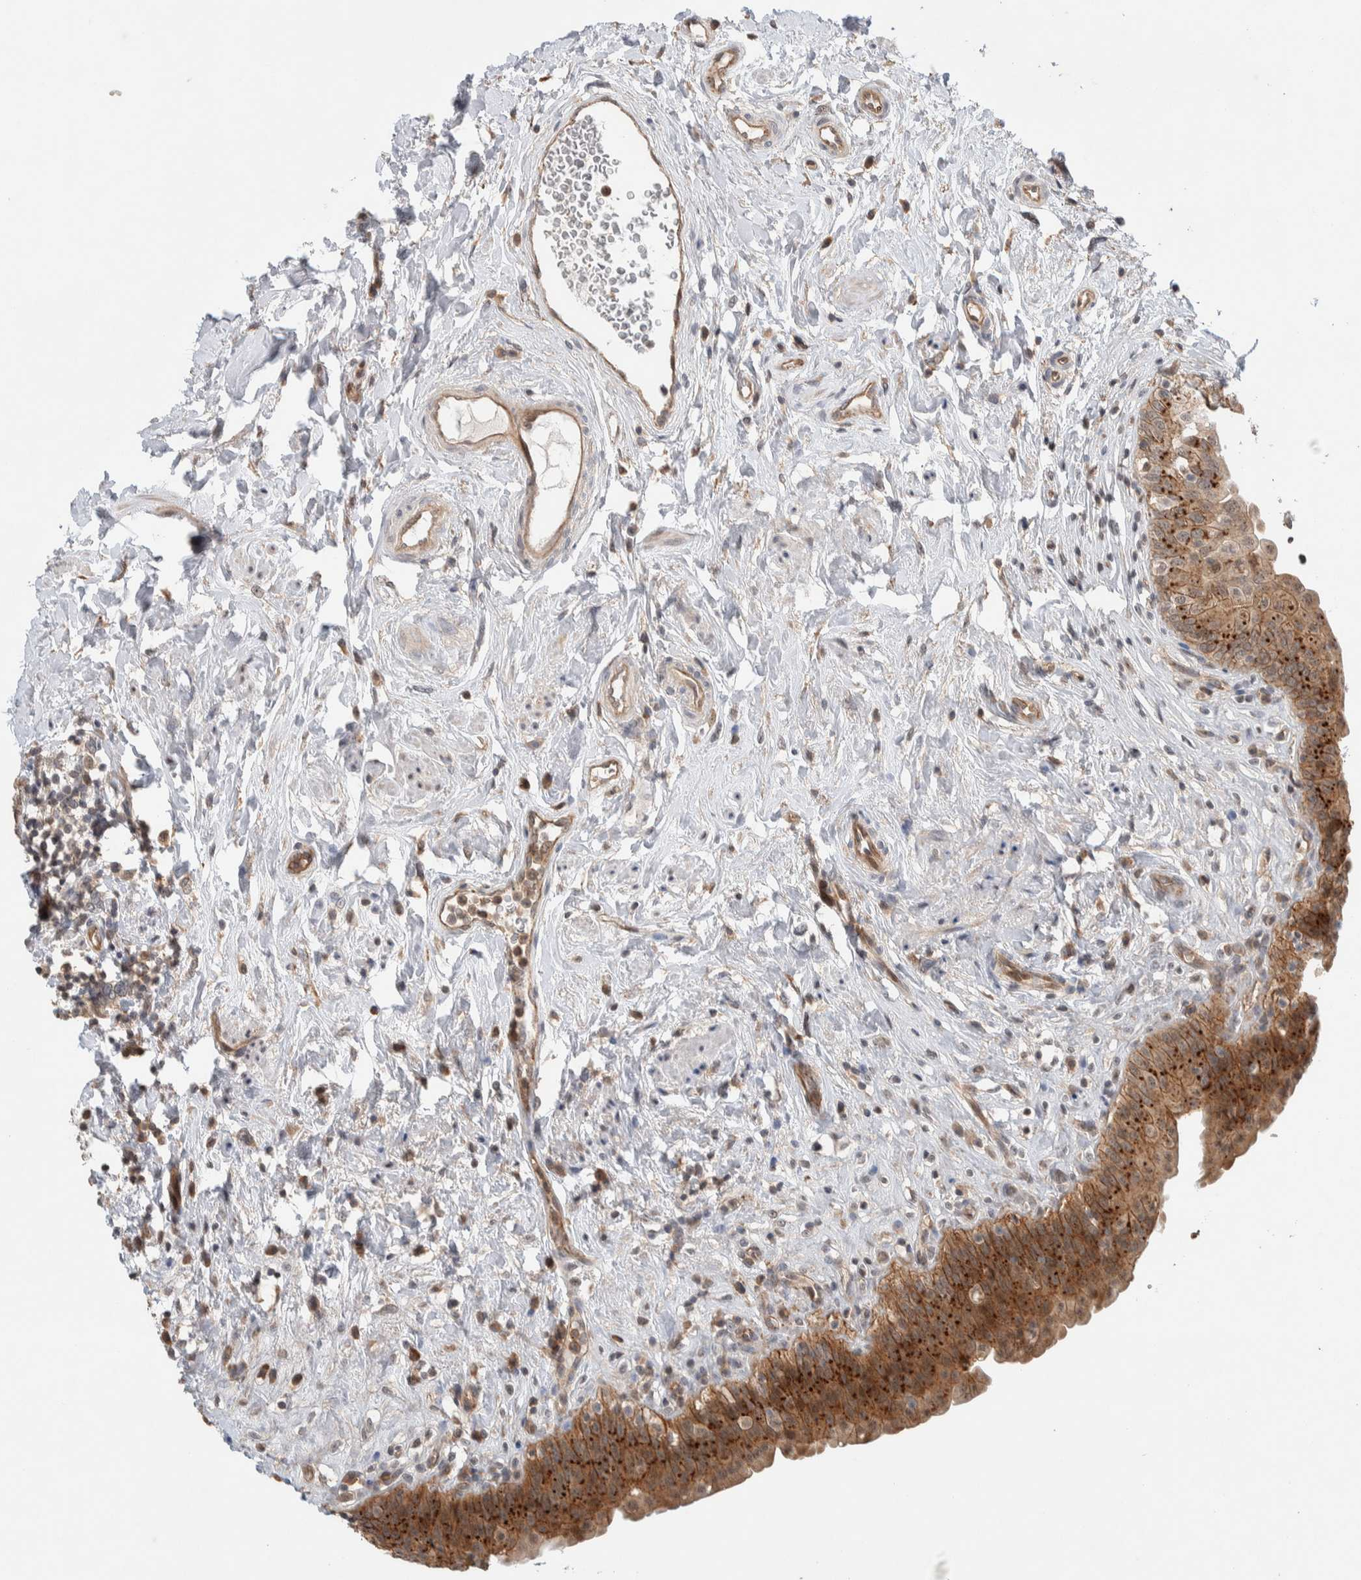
{"staining": {"intensity": "strong", "quantity": ">75%", "location": "cytoplasmic/membranous"}, "tissue": "urinary bladder", "cell_type": "Urothelial cells", "image_type": "normal", "snomed": [{"axis": "morphology", "description": "Normal tissue, NOS"}, {"axis": "topography", "description": "Urinary bladder"}], "caption": "Immunohistochemical staining of unremarkable urinary bladder demonstrates high levels of strong cytoplasmic/membranous expression in approximately >75% of urothelial cells. The staining was performed using DAB (3,3'-diaminobenzidine), with brown indicating positive protein expression. Nuclei are stained blue with hematoxylin.", "gene": "DEPTOR", "patient": {"sex": "male", "age": 83}}